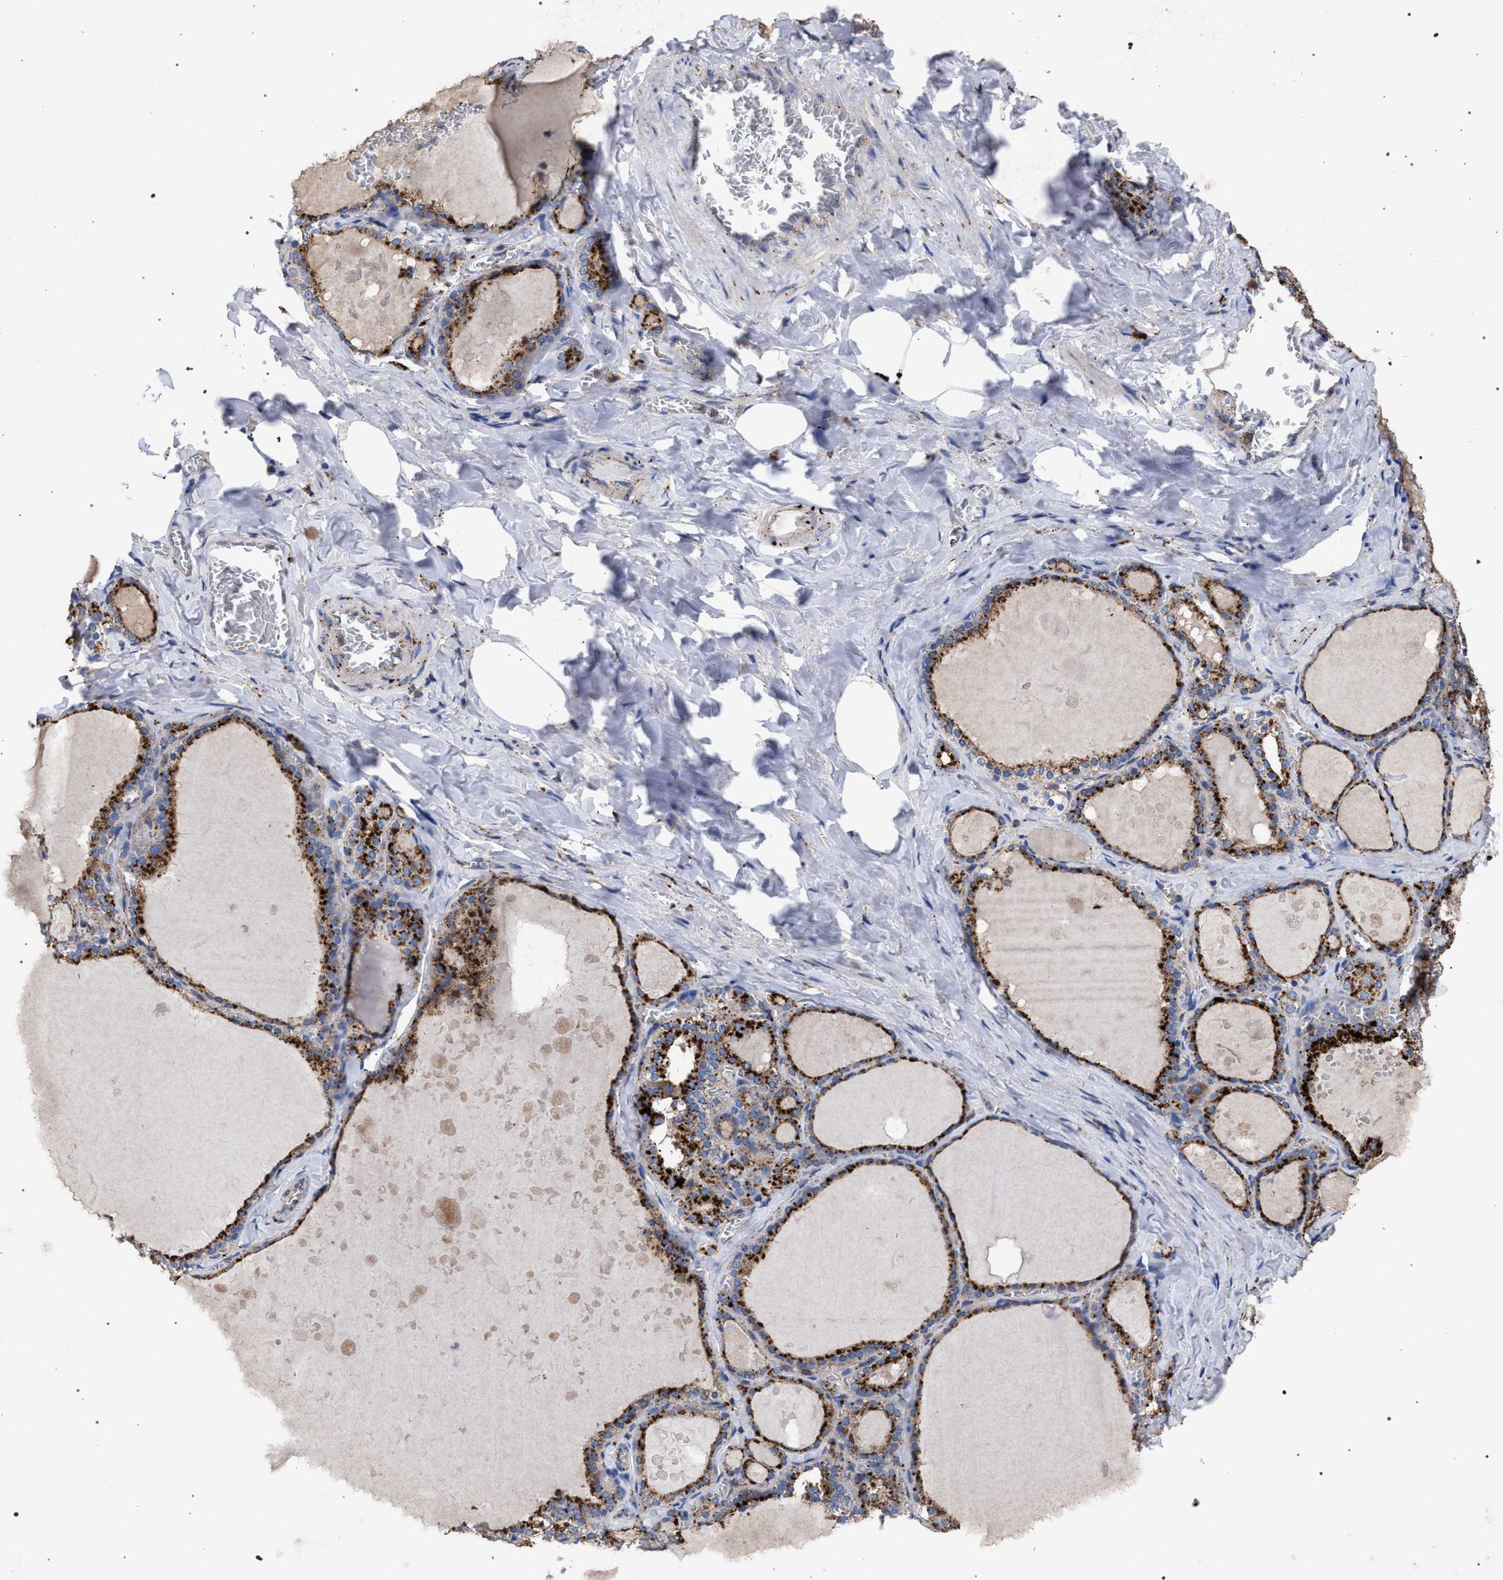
{"staining": {"intensity": "strong", "quantity": ">75%", "location": "cytoplasmic/membranous"}, "tissue": "thyroid gland", "cell_type": "Glandular cells", "image_type": "normal", "snomed": [{"axis": "morphology", "description": "Normal tissue, NOS"}, {"axis": "topography", "description": "Thyroid gland"}], "caption": "DAB (3,3'-diaminobenzidine) immunohistochemical staining of unremarkable thyroid gland exhibits strong cytoplasmic/membranous protein positivity in approximately >75% of glandular cells. (Brightfield microscopy of DAB IHC at high magnification).", "gene": "PPT1", "patient": {"sex": "male", "age": 56}}